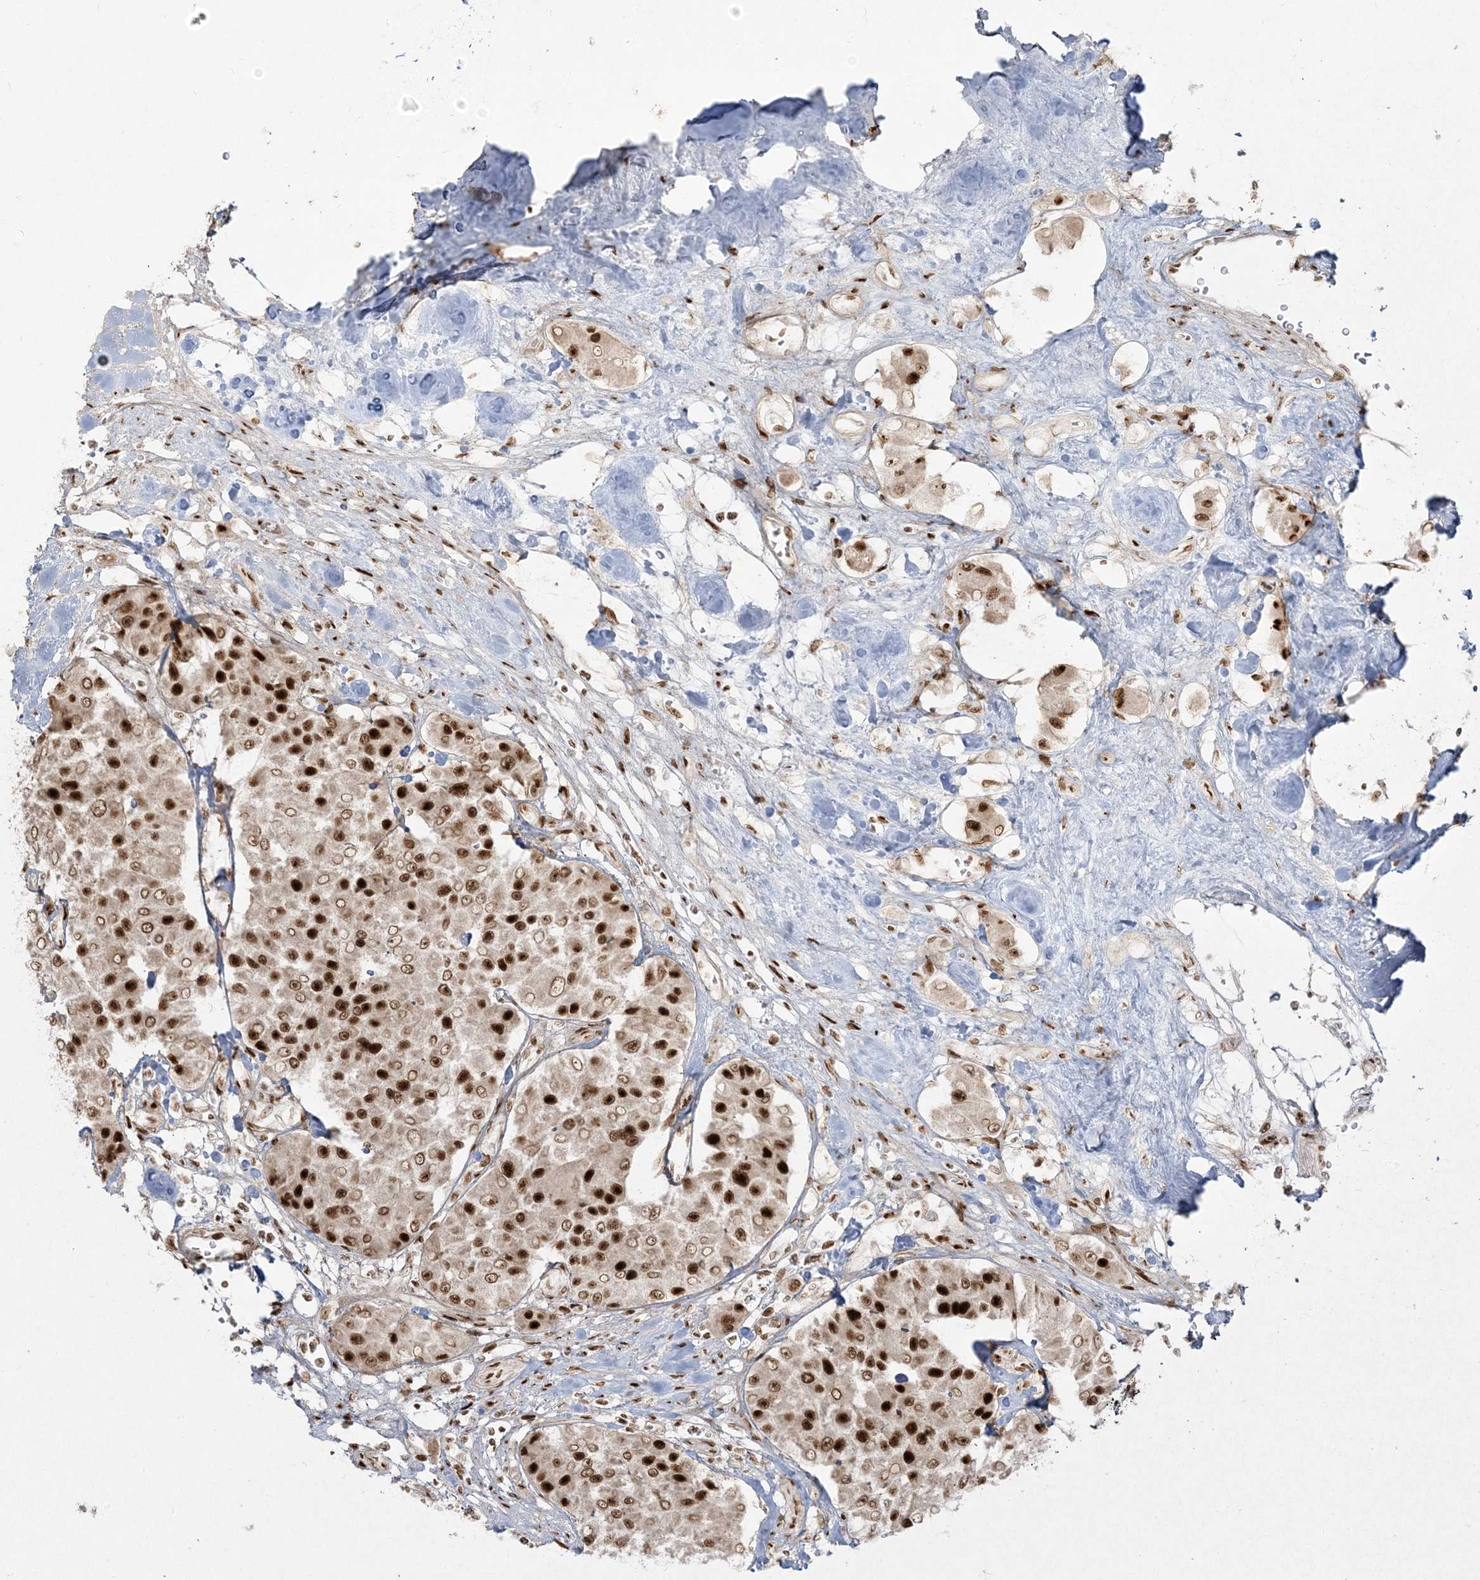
{"staining": {"intensity": "strong", "quantity": ">75%", "location": "nuclear"}, "tissue": "carcinoid", "cell_type": "Tumor cells", "image_type": "cancer", "snomed": [{"axis": "morphology", "description": "Carcinoid, malignant, NOS"}, {"axis": "topography", "description": "Pancreas"}], "caption": "A high amount of strong nuclear staining is appreciated in about >75% of tumor cells in carcinoid tissue.", "gene": "RBM10", "patient": {"sex": "male", "age": 41}}